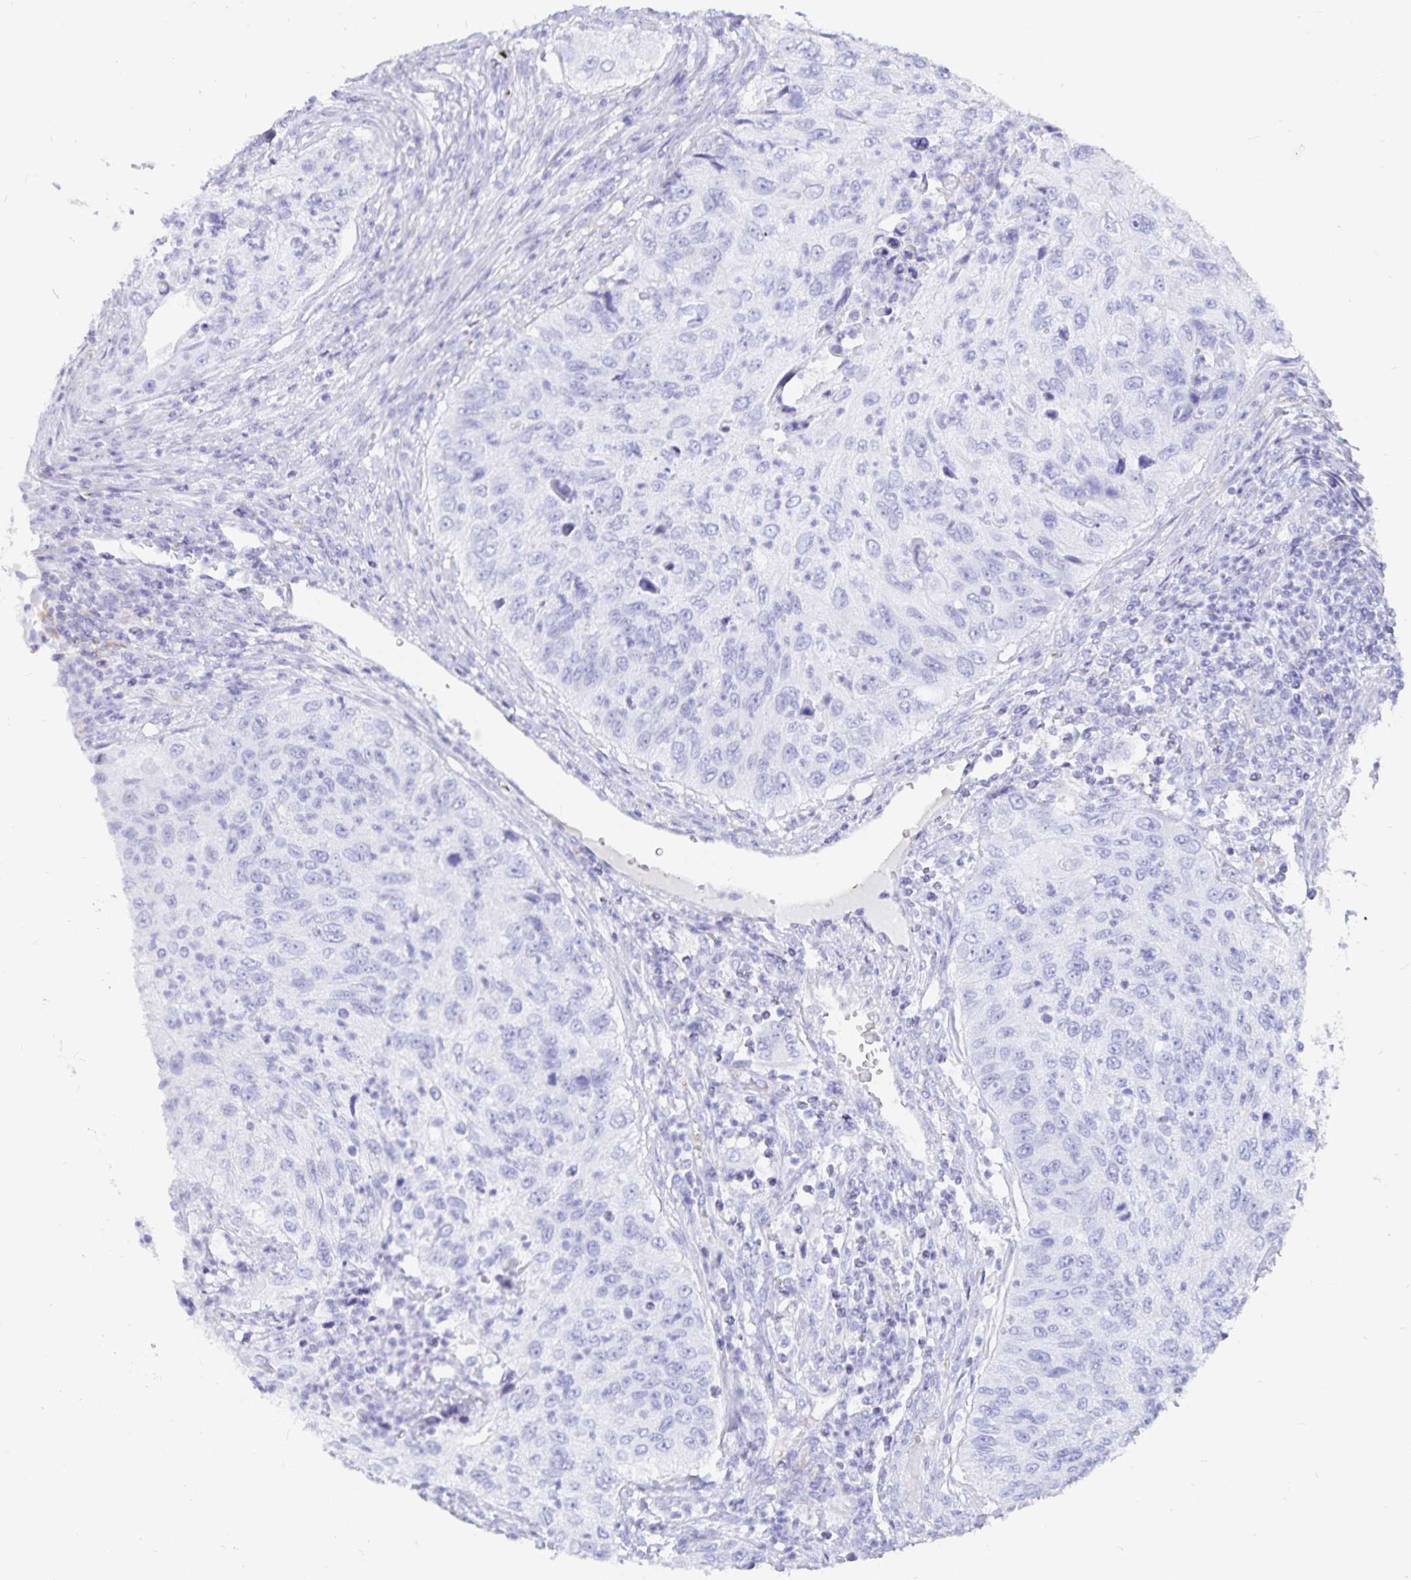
{"staining": {"intensity": "negative", "quantity": "none", "location": "none"}, "tissue": "urothelial cancer", "cell_type": "Tumor cells", "image_type": "cancer", "snomed": [{"axis": "morphology", "description": "Urothelial carcinoma, High grade"}, {"axis": "topography", "description": "Urinary bladder"}], "caption": "Tumor cells are negative for protein expression in human urothelial cancer. Brightfield microscopy of immunohistochemistry stained with DAB (brown) and hematoxylin (blue), captured at high magnification.", "gene": "INSL5", "patient": {"sex": "female", "age": 60}}